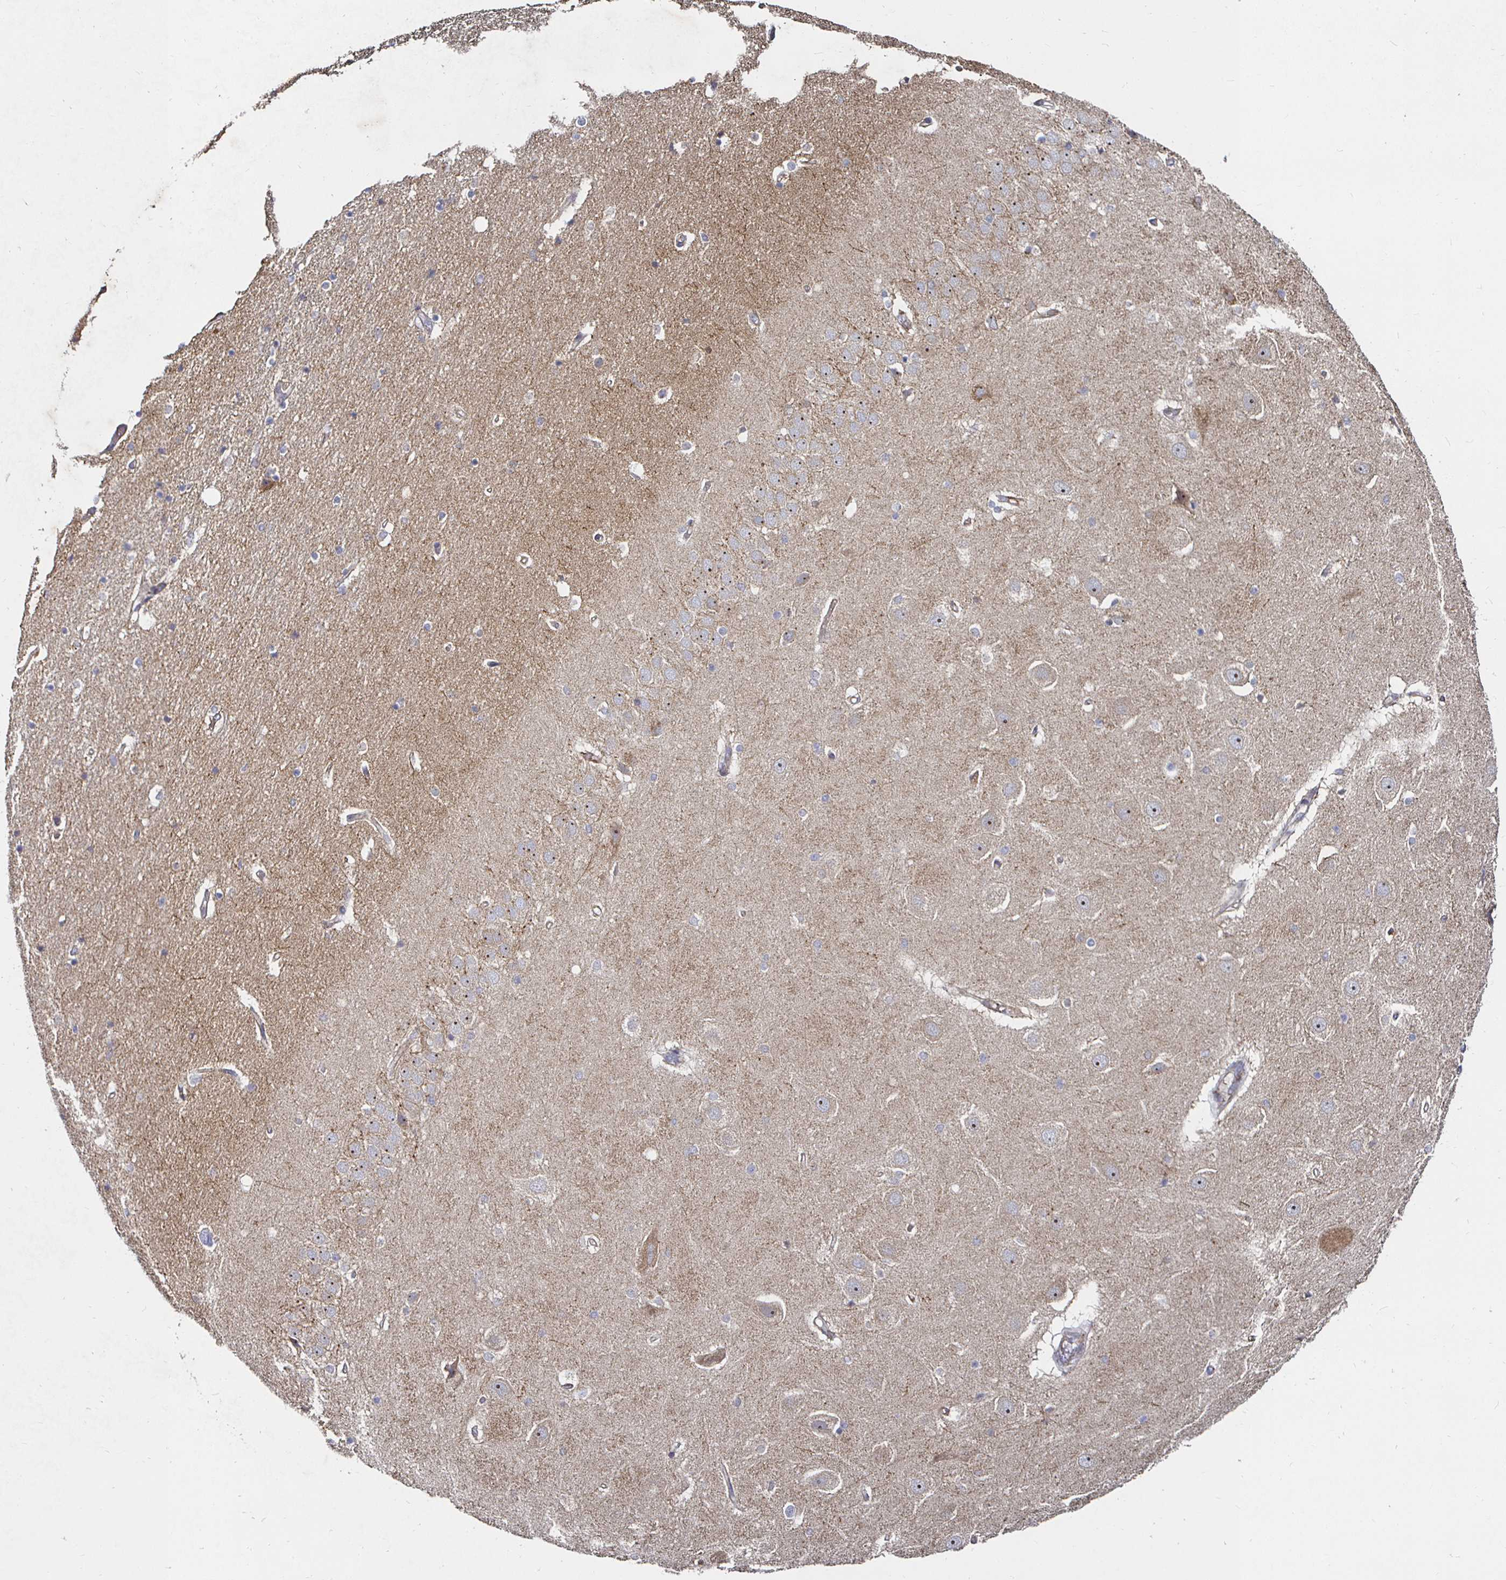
{"staining": {"intensity": "negative", "quantity": "none", "location": "none"}, "tissue": "hippocampus", "cell_type": "Glial cells", "image_type": "normal", "snomed": [{"axis": "morphology", "description": "Normal tissue, NOS"}, {"axis": "topography", "description": "Hippocampus"}], "caption": "The IHC image has no significant expression in glial cells of hippocampus. (IHC, brightfield microscopy, high magnification).", "gene": "NRSN1", "patient": {"sex": "male", "age": 63}}